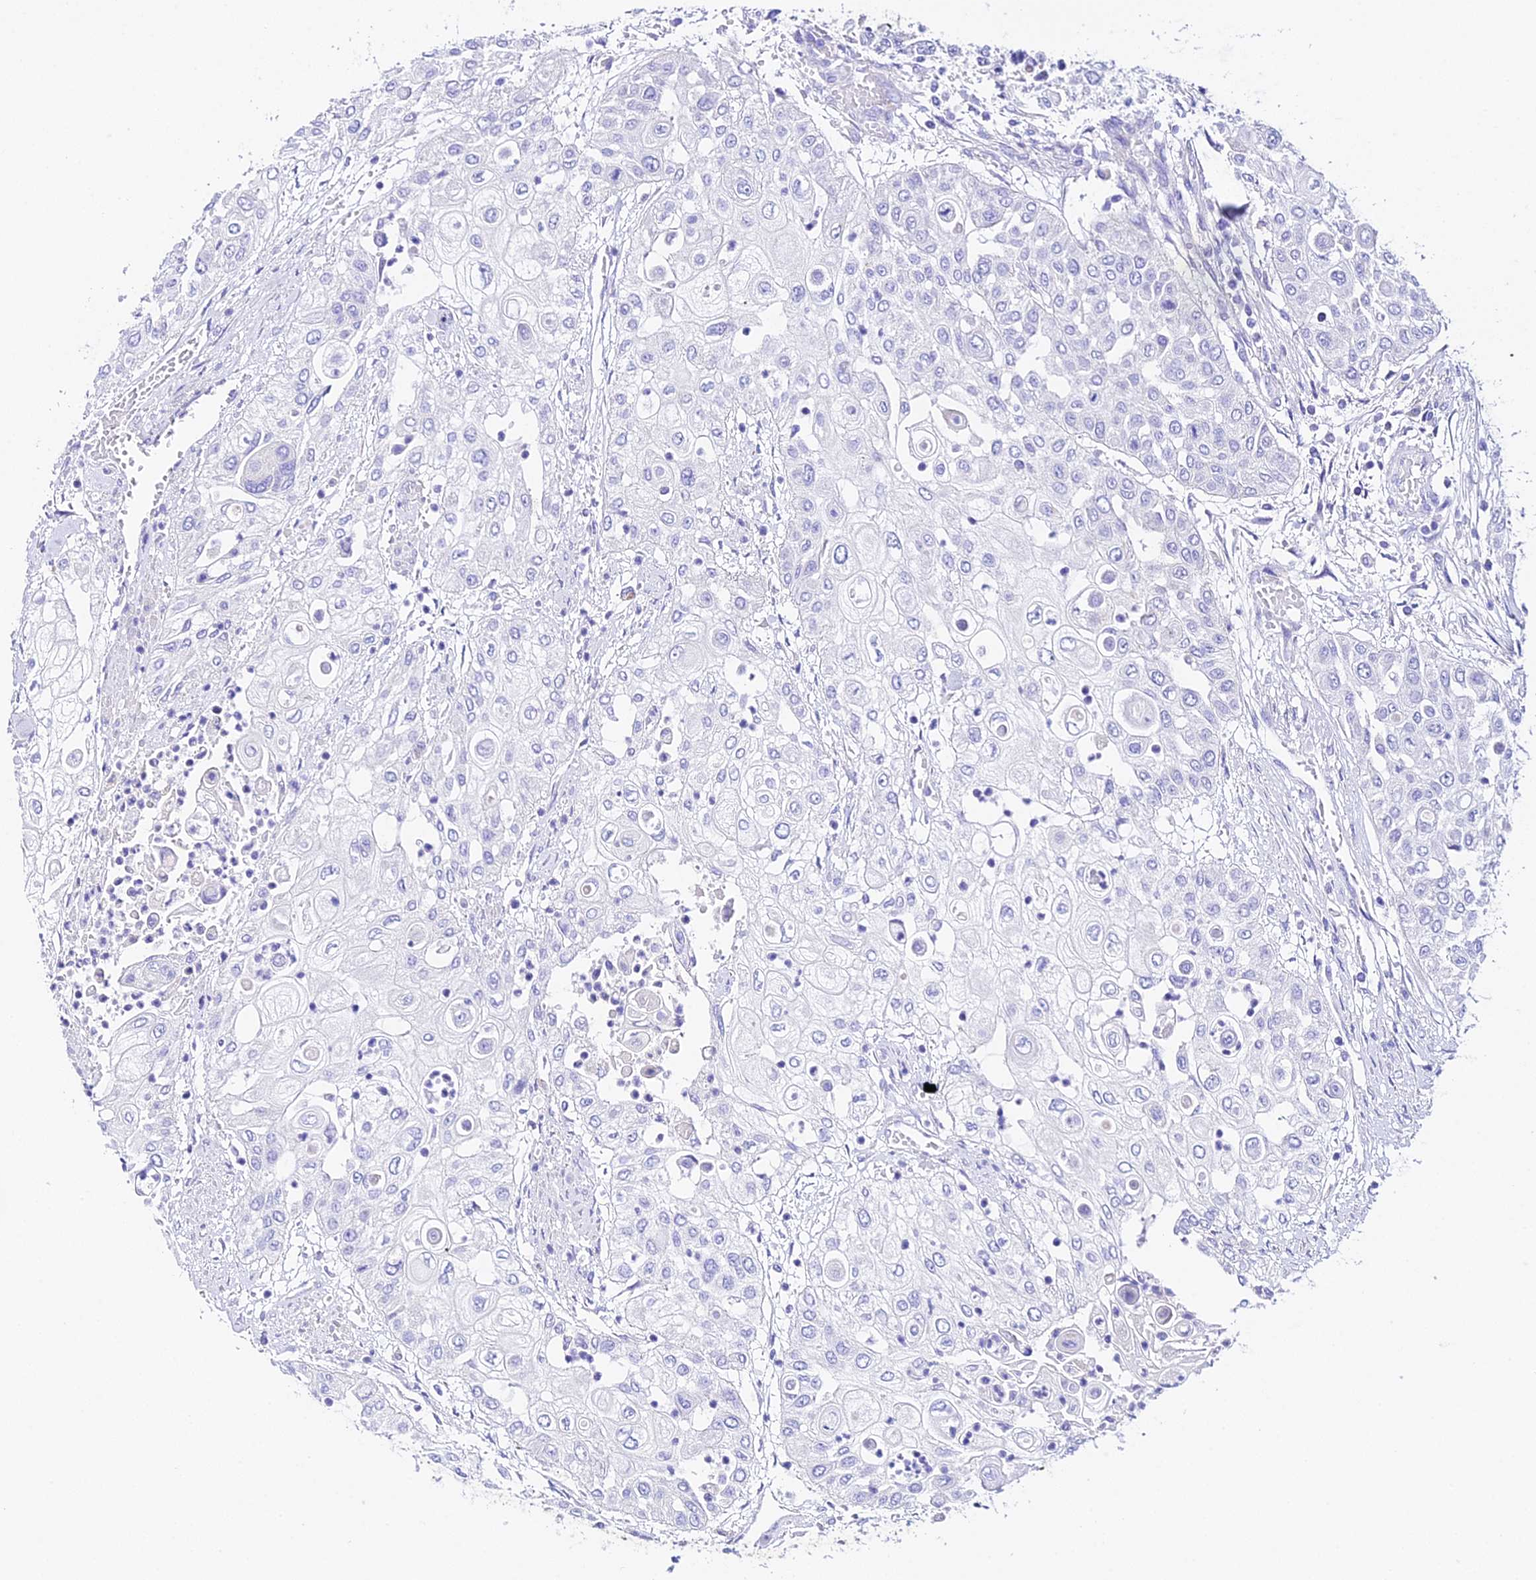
{"staining": {"intensity": "negative", "quantity": "none", "location": "none"}, "tissue": "urothelial cancer", "cell_type": "Tumor cells", "image_type": "cancer", "snomed": [{"axis": "morphology", "description": "Urothelial carcinoma, High grade"}, {"axis": "topography", "description": "Urinary bladder"}], "caption": "This is an immunohistochemistry image of human urothelial cancer. There is no expression in tumor cells.", "gene": "TMEM117", "patient": {"sex": "female", "age": 79}}